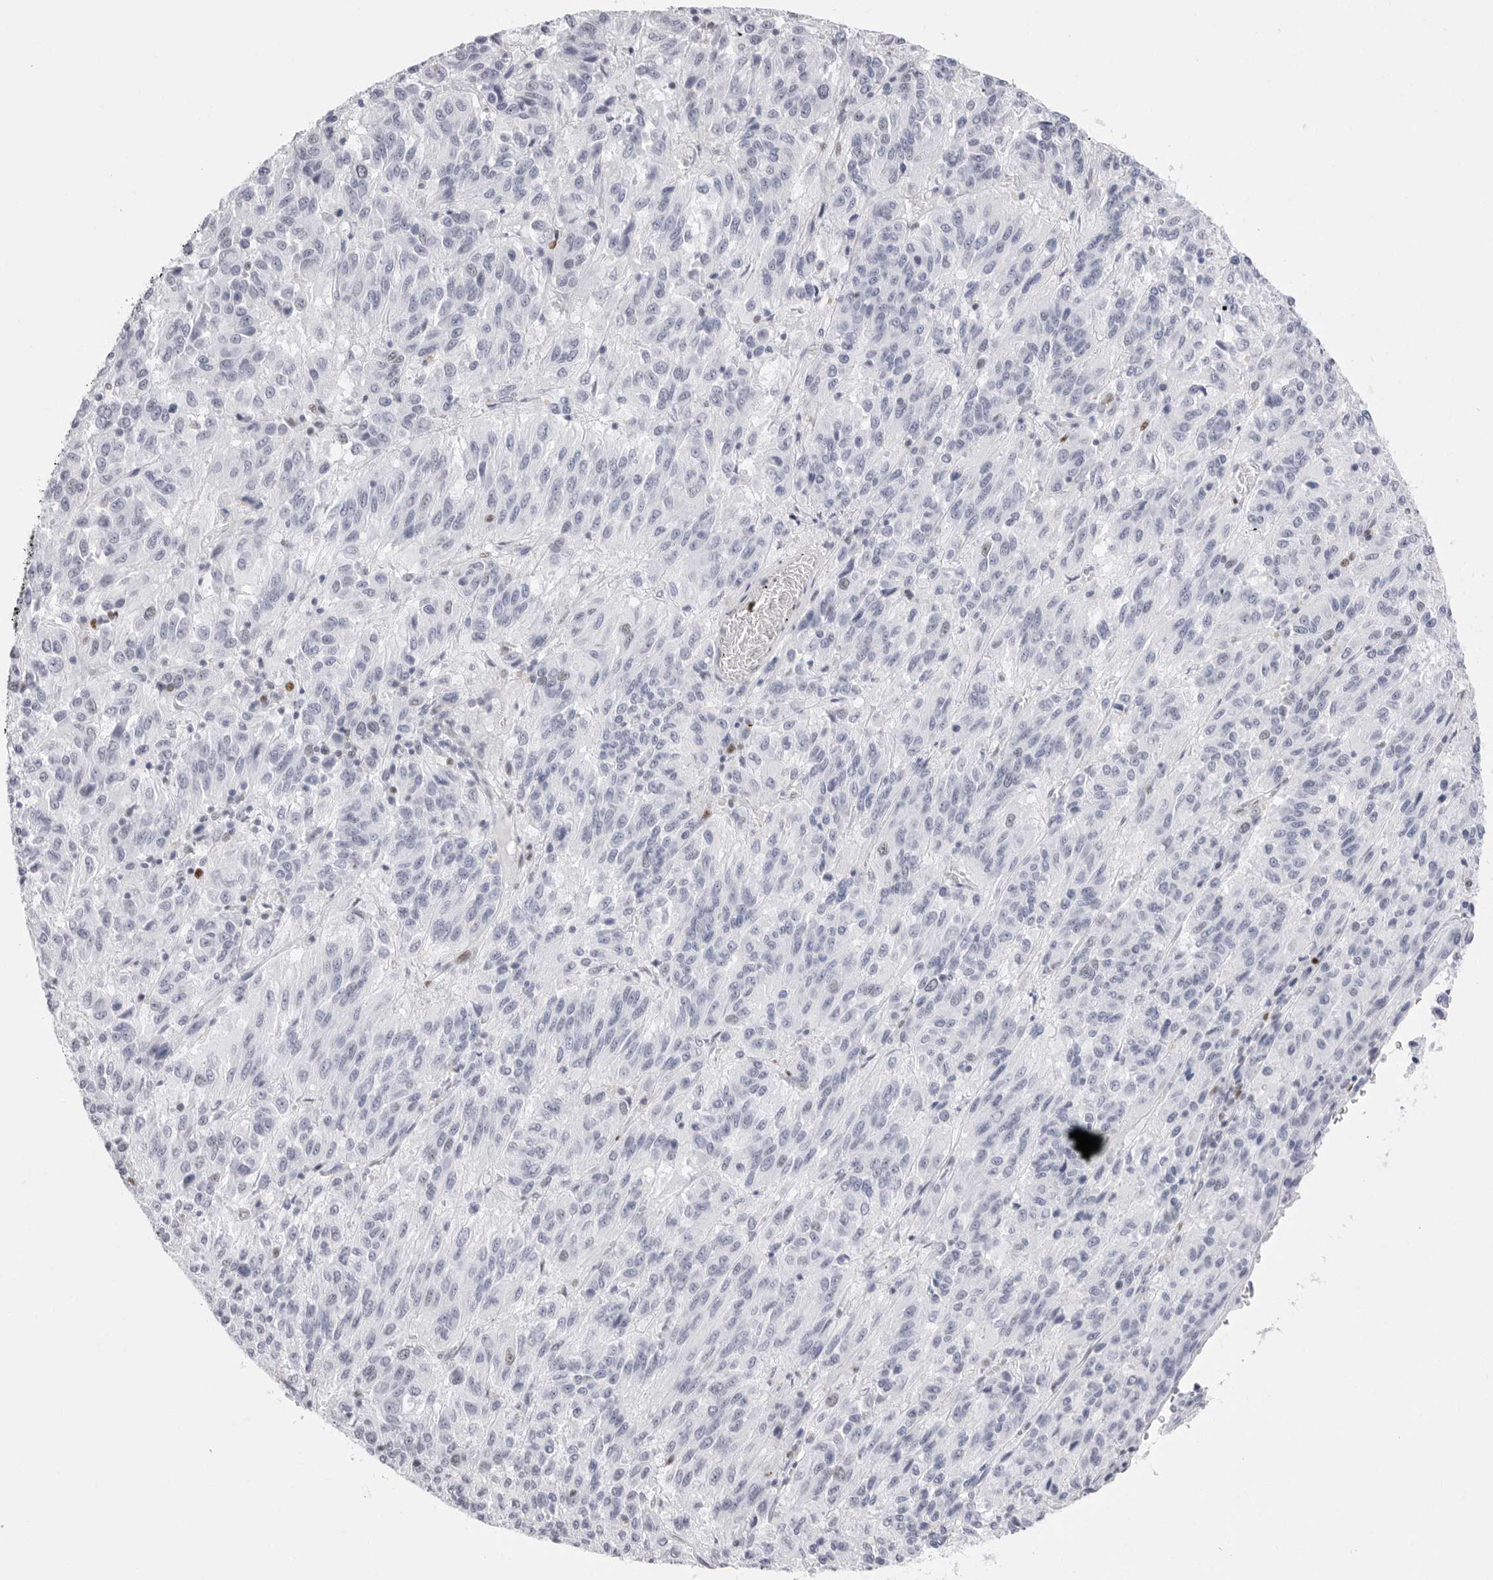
{"staining": {"intensity": "negative", "quantity": "none", "location": "none"}, "tissue": "melanoma", "cell_type": "Tumor cells", "image_type": "cancer", "snomed": [{"axis": "morphology", "description": "Malignant melanoma, Metastatic site"}, {"axis": "topography", "description": "Lung"}], "caption": "Image shows no protein positivity in tumor cells of malignant melanoma (metastatic site) tissue. The staining was performed using DAB (3,3'-diaminobenzidine) to visualize the protein expression in brown, while the nuclei were stained in blue with hematoxylin (Magnification: 20x).", "gene": "NASP", "patient": {"sex": "male", "age": 64}}